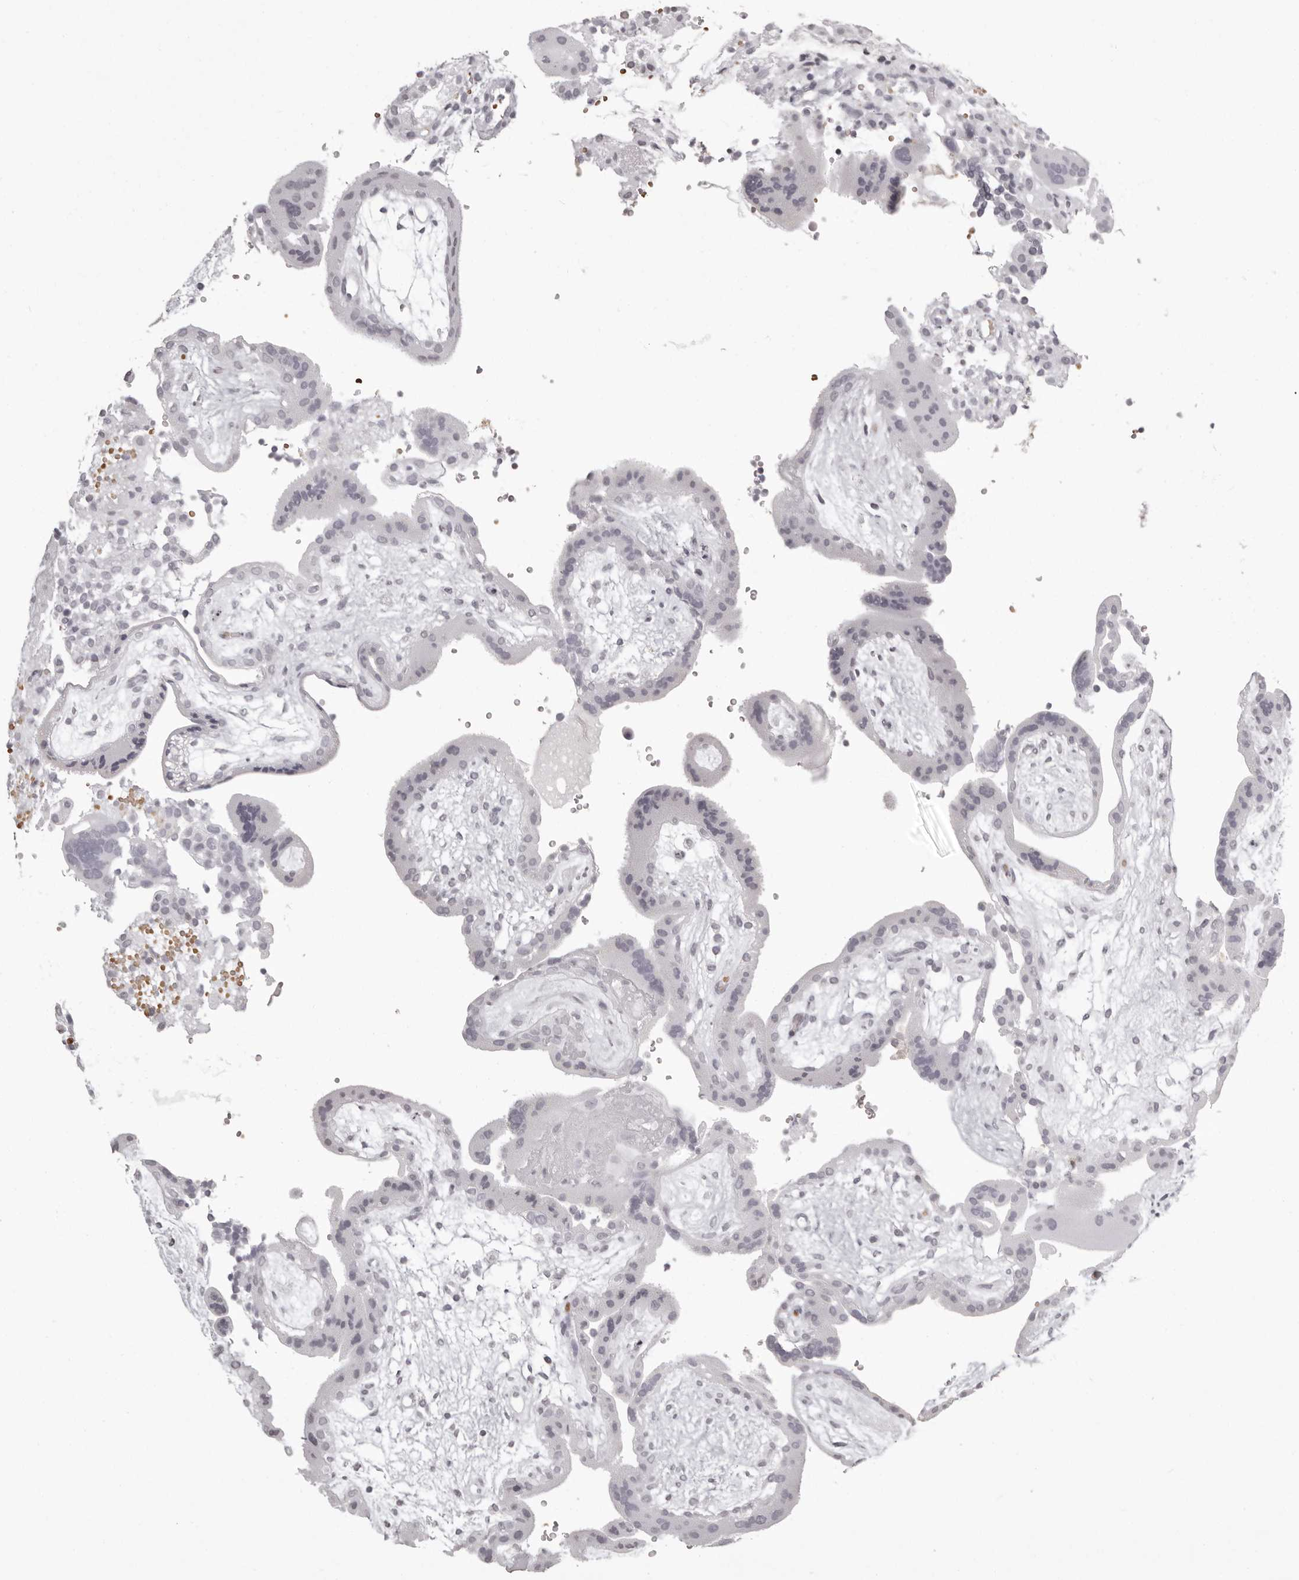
{"staining": {"intensity": "negative", "quantity": "none", "location": "none"}, "tissue": "placenta", "cell_type": "Decidual cells", "image_type": "normal", "snomed": [{"axis": "morphology", "description": "Normal tissue, NOS"}, {"axis": "topography", "description": "Placenta"}], "caption": "An immunohistochemistry histopathology image of unremarkable placenta is shown. There is no staining in decidual cells of placenta. (DAB (3,3'-diaminobenzidine) immunohistochemistry, high magnification).", "gene": "C8orf74", "patient": {"sex": "female", "age": 18}}